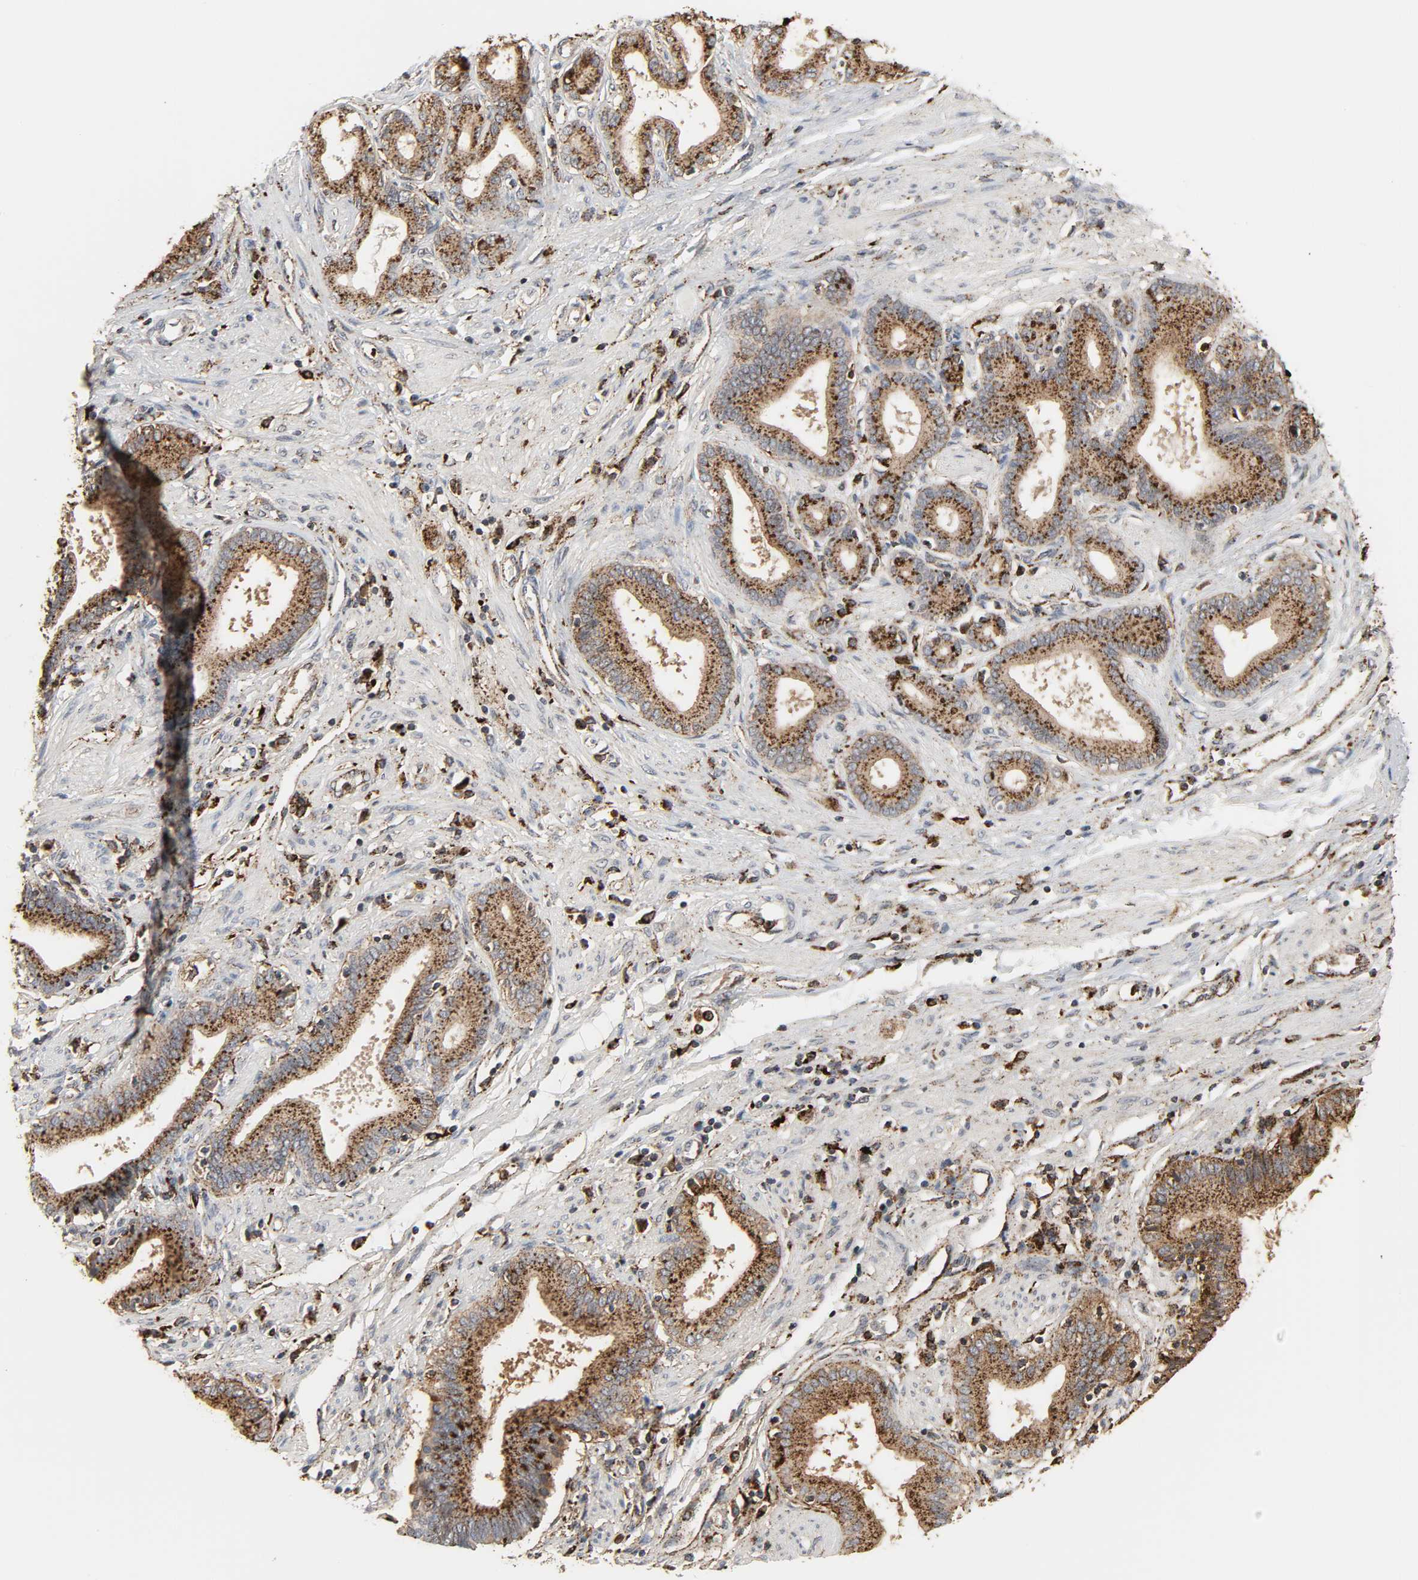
{"staining": {"intensity": "strong", "quantity": ">75%", "location": "cytoplasmic/membranous"}, "tissue": "pancreatic cancer", "cell_type": "Tumor cells", "image_type": "cancer", "snomed": [{"axis": "morphology", "description": "Adenocarcinoma, NOS"}, {"axis": "topography", "description": "Pancreas"}], "caption": "A high-resolution micrograph shows IHC staining of adenocarcinoma (pancreatic), which displays strong cytoplasmic/membranous staining in approximately >75% of tumor cells.", "gene": "PSAP", "patient": {"sex": "female", "age": 48}}